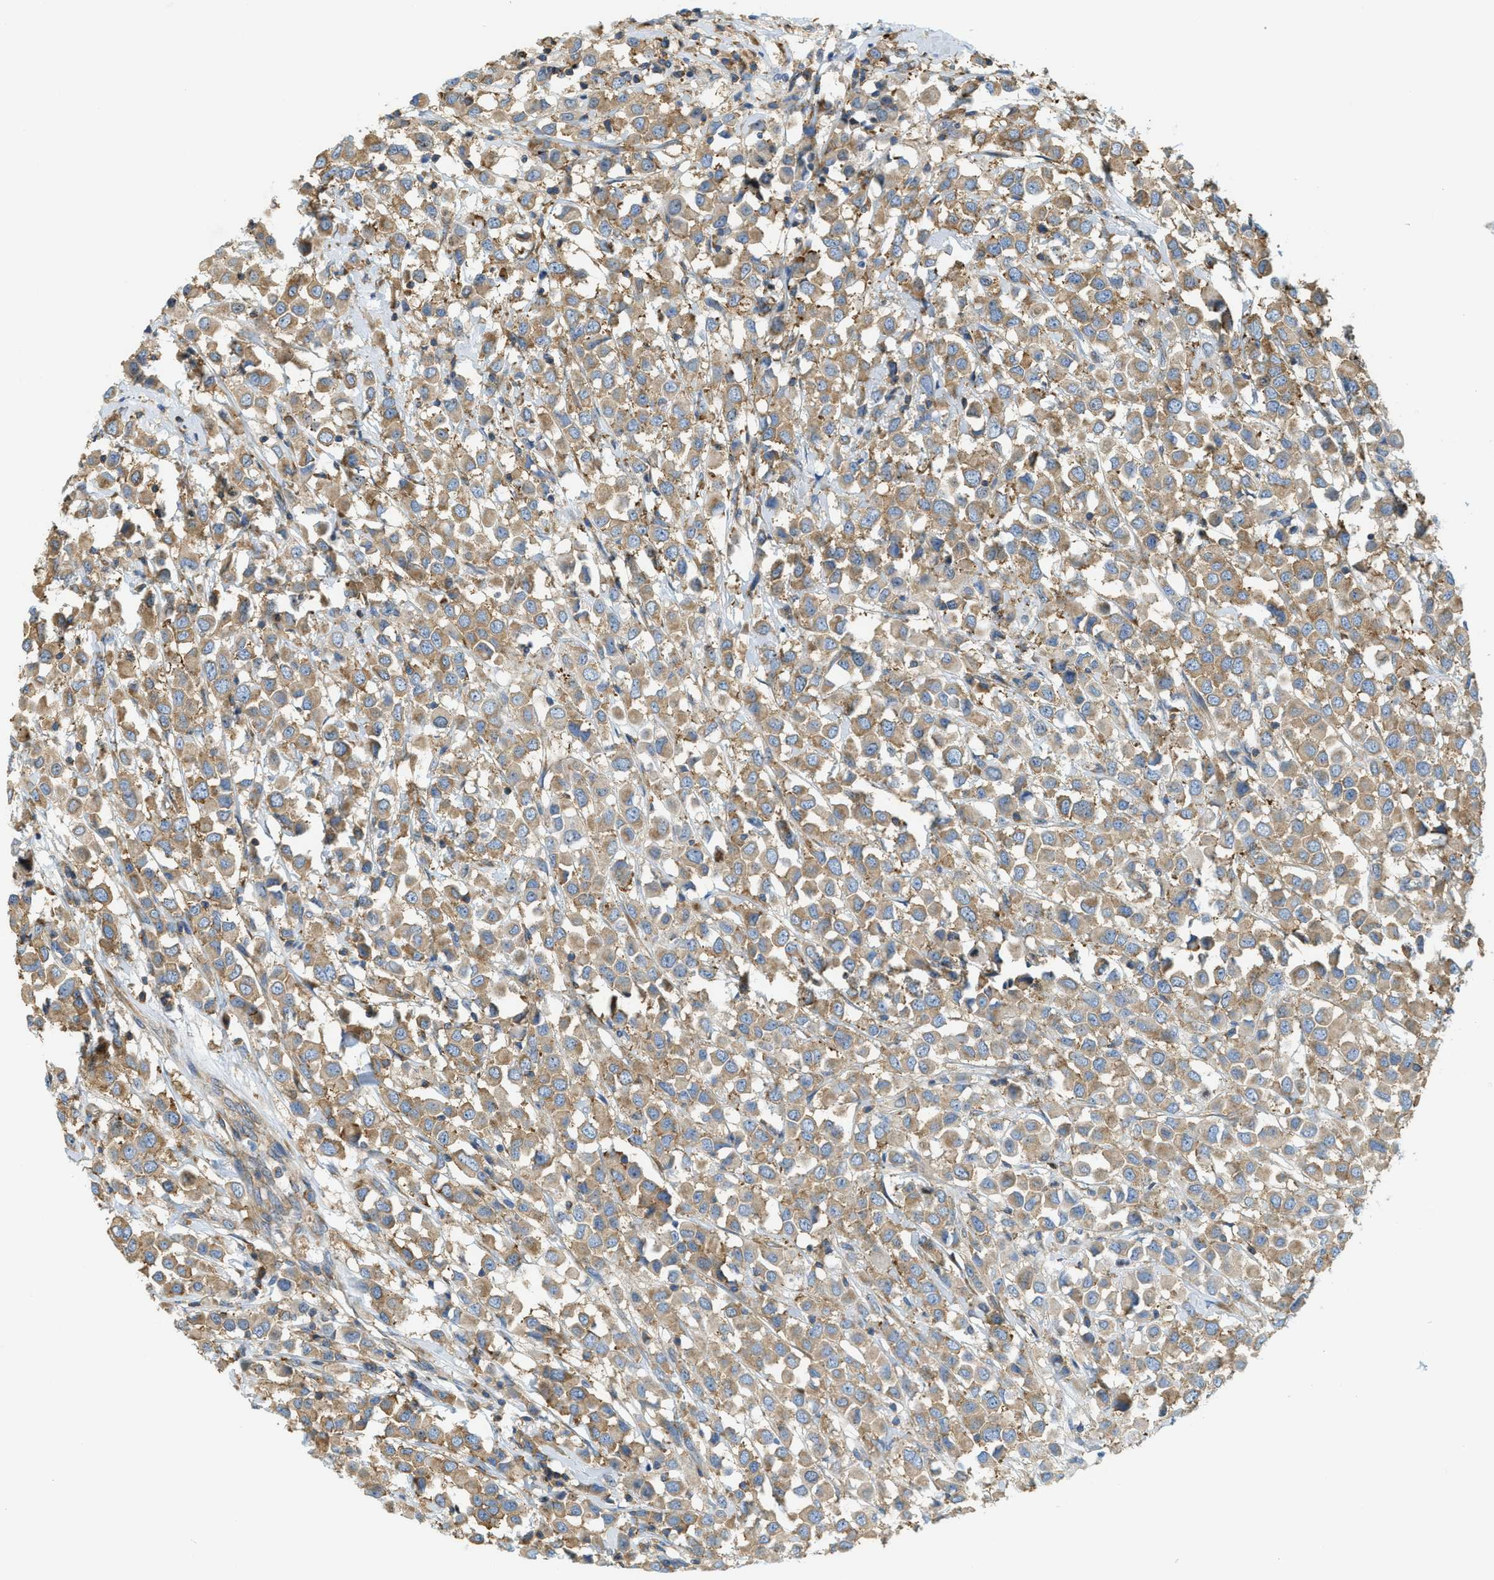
{"staining": {"intensity": "moderate", "quantity": ">75%", "location": "cytoplasmic/membranous"}, "tissue": "breast cancer", "cell_type": "Tumor cells", "image_type": "cancer", "snomed": [{"axis": "morphology", "description": "Duct carcinoma"}, {"axis": "topography", "description": "Breast"}], "caption": "The histopathology image exhibits immunohistochemical staining of breast cancer (invasive ductal carcinoma). There is moderate cytoplasmic/membranous positivity is present in approximately >75% of tumor cells.", "gene": "ABCF1", "patient": {"sex": "female", "age": 61}}